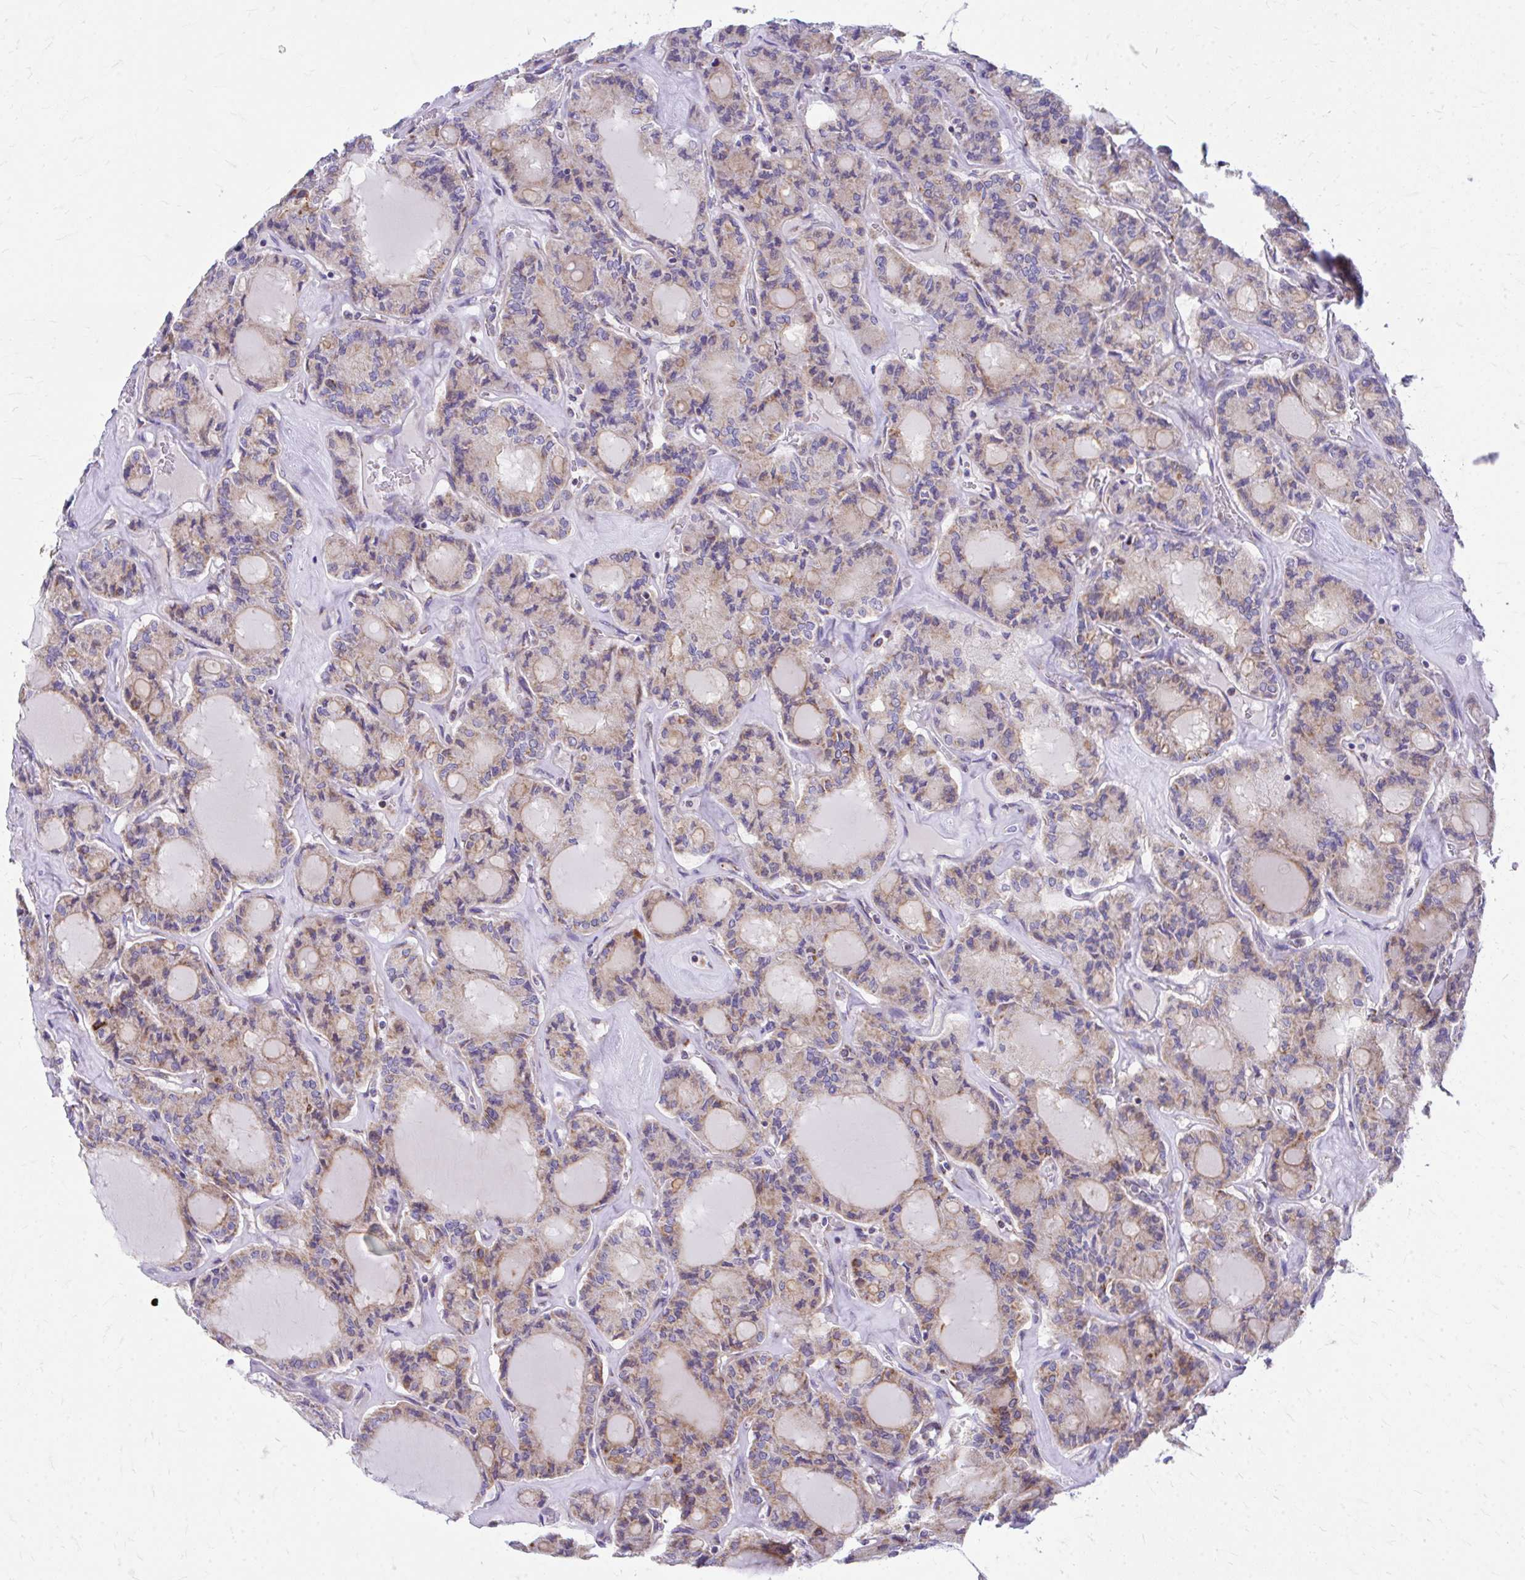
{"staining": {"intensity": "weak", "quantity": "25%-75%", "location": "cytoplasmic/membranous"}, "tissue": "thyroid cancer", "cell_type": "Tumor cells", "image_type": "cancer", "snomed": [{"axis": "morphology", "description": "Papillary adenocarcinoma, NOS"}, {"axis": "topography", "description": "Thyroid gland"}], "caption": "Protein staining displays weak cytoplasmic/membranous staining in approximately 25%-75% of tumor cells in thyroid papillary adenocarcinoma.", "gene": "MRPL19", "patient": {"sex": "male", "age": 87}}